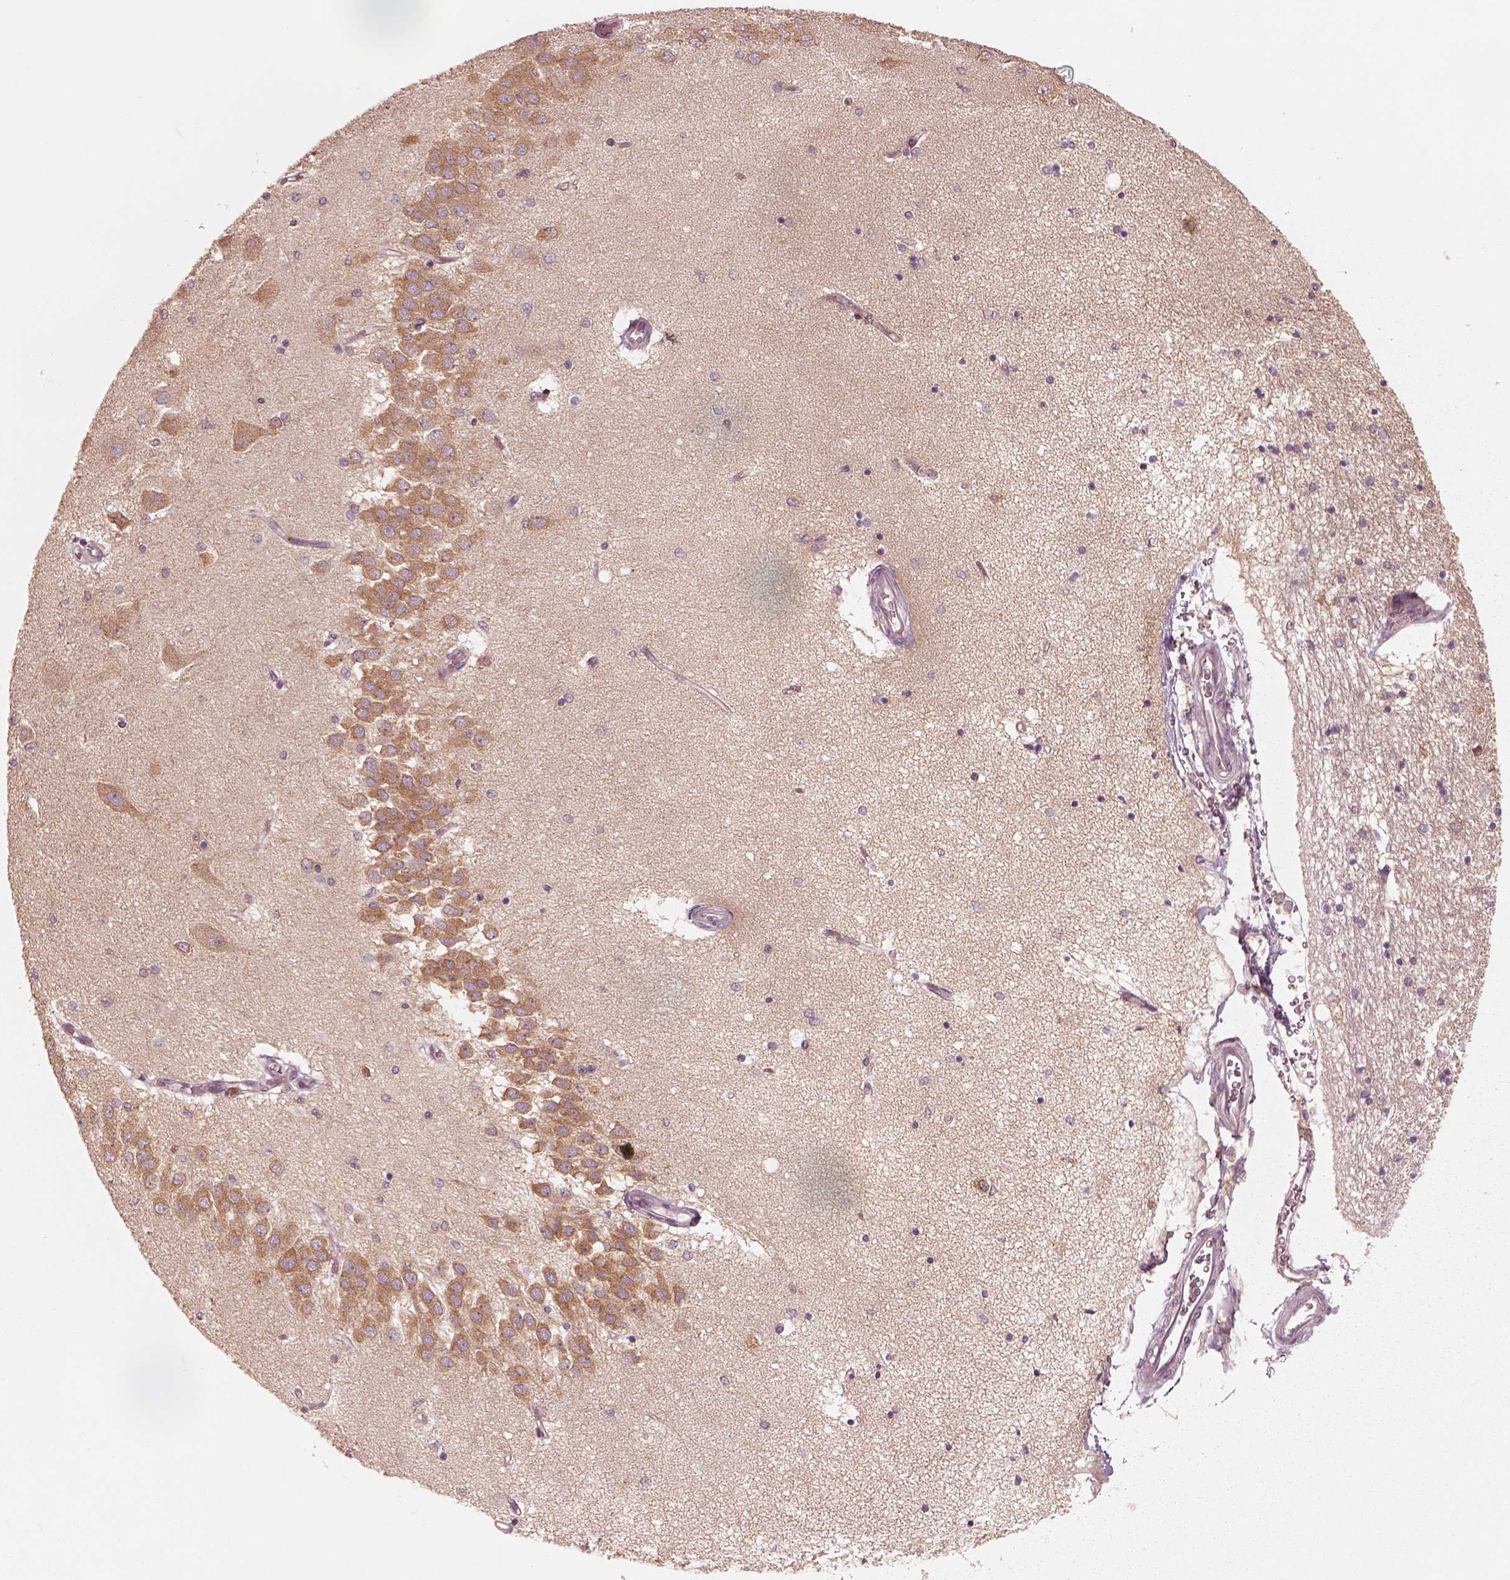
{"staining": {"intensity": "moderate", "quantity": "<25%", "location": "cytoplasmic/membranous"}, "tissue": "hippocampus", "cell_type": "Glial cells", "image_type": "normal", "snomed": [{"axis": "morphology", "description": "Normal tissue, NOS"}, {"axis": "topography", "description": "Hippocampus"}], "caption": "Immunohistochemical staining of benign human hippocampus reveals low levels of moderate cytoplasmic/membranous expression in about <25% of glial cells. (Stains: DAB (3,3'-diaminobenzidine) in brown, nuclei in blue, Microscopy: brightfield microscopy at high magnification).", "gene": "CNOT2", "patient": {"sex": "female", "age": 54}}